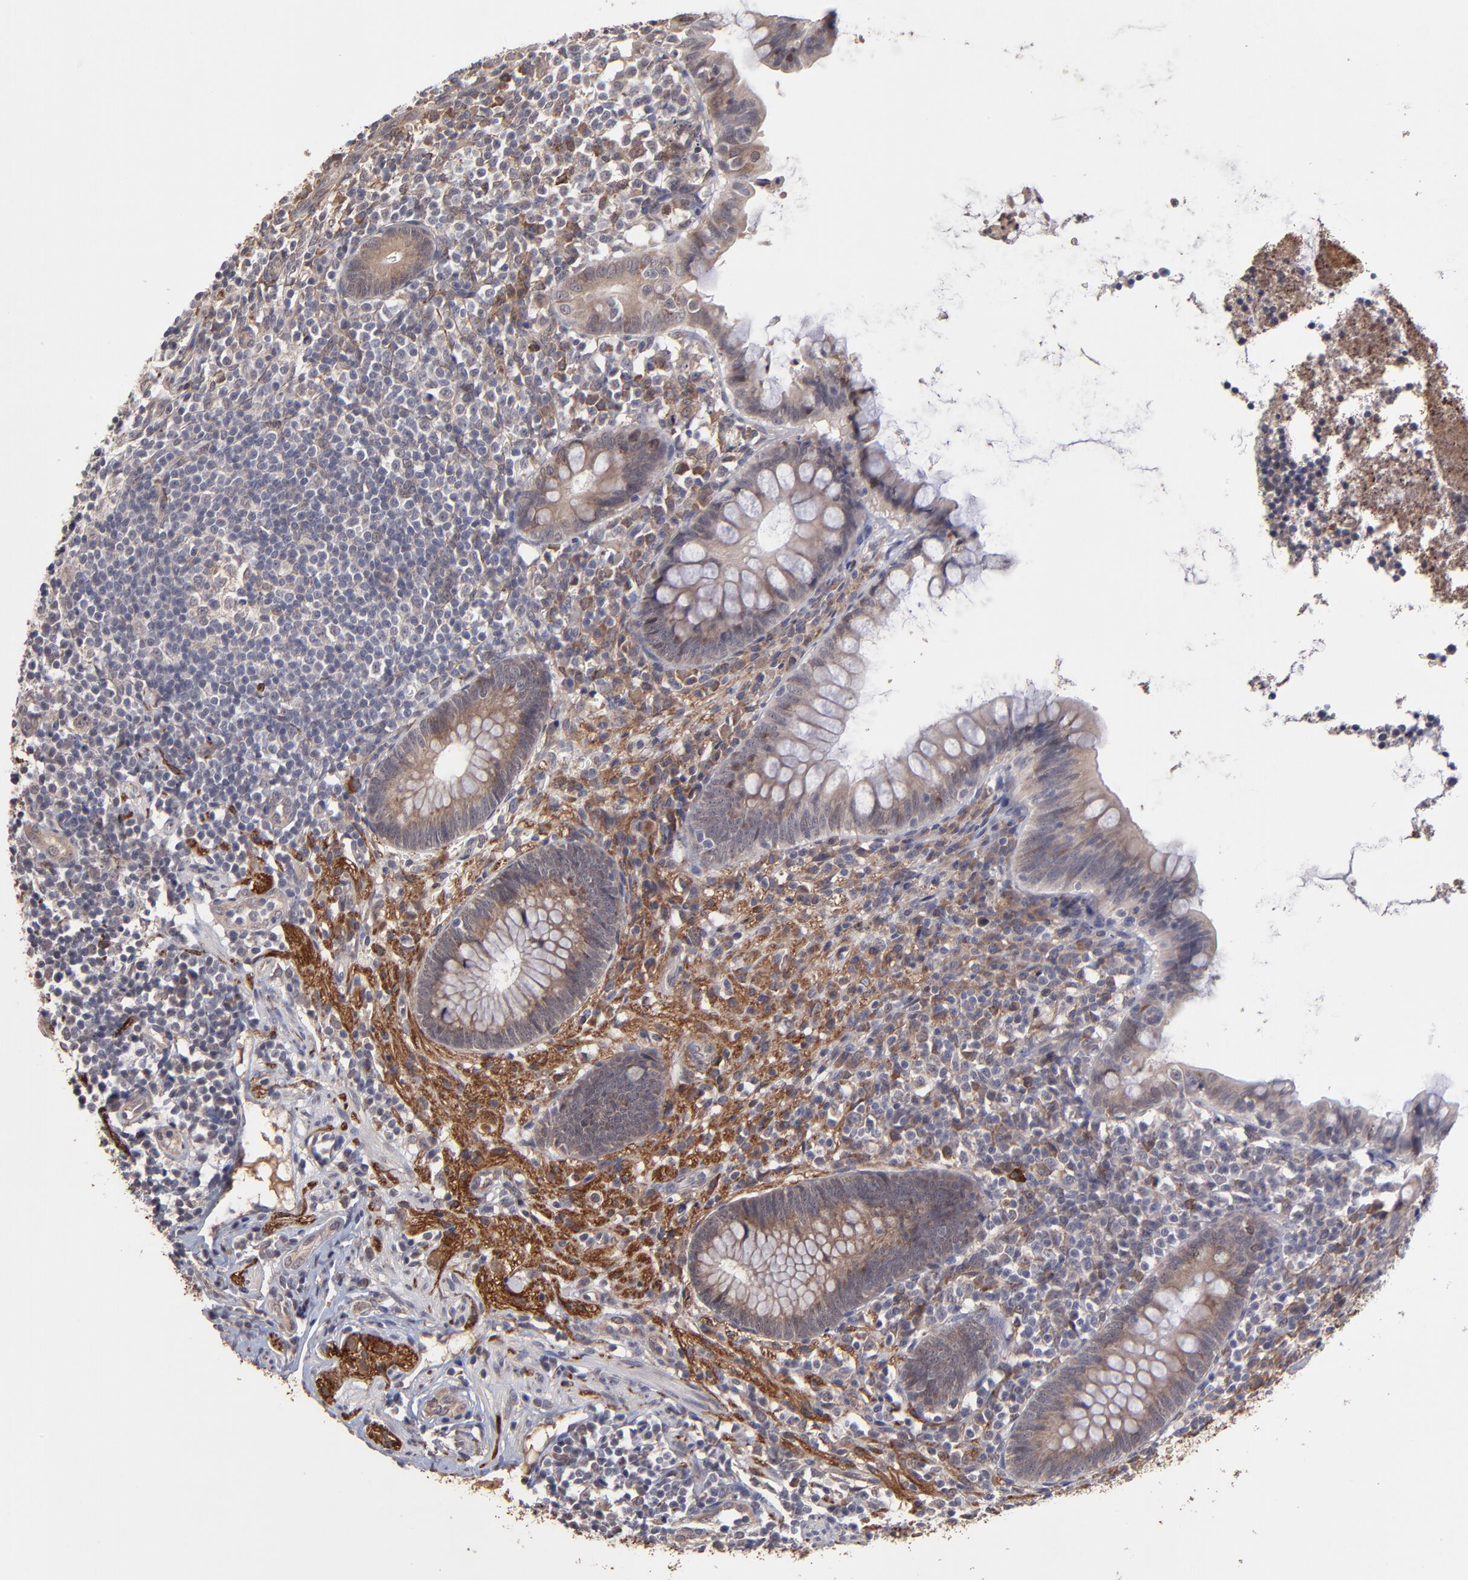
{"staining": {"intensity": "moderate", "quantity": ">75%", "location": "cytoplasmic/membranous"}, "tissue": "appendix", "cell_type": "Glandular cells", "image_type": "normal", "snomed": [{"axis": "morphology", "description": "Normal tissue, NOS"}, {"axis": "topography", "description": "Appendix"}], "caption": "High-magnification brightfield microscopy of unremarkable appendix stained with DAB (brown) and counterstained with hematoxylin (blue). glandular cells exhibit moderate cytoplasmic/membranous expression is present in about>75% of cells. (DAB = brown stain, brightfield microscopy at high magnification).", "gene": "CHL1", "patient": {"sex": "female", "age": 66}}